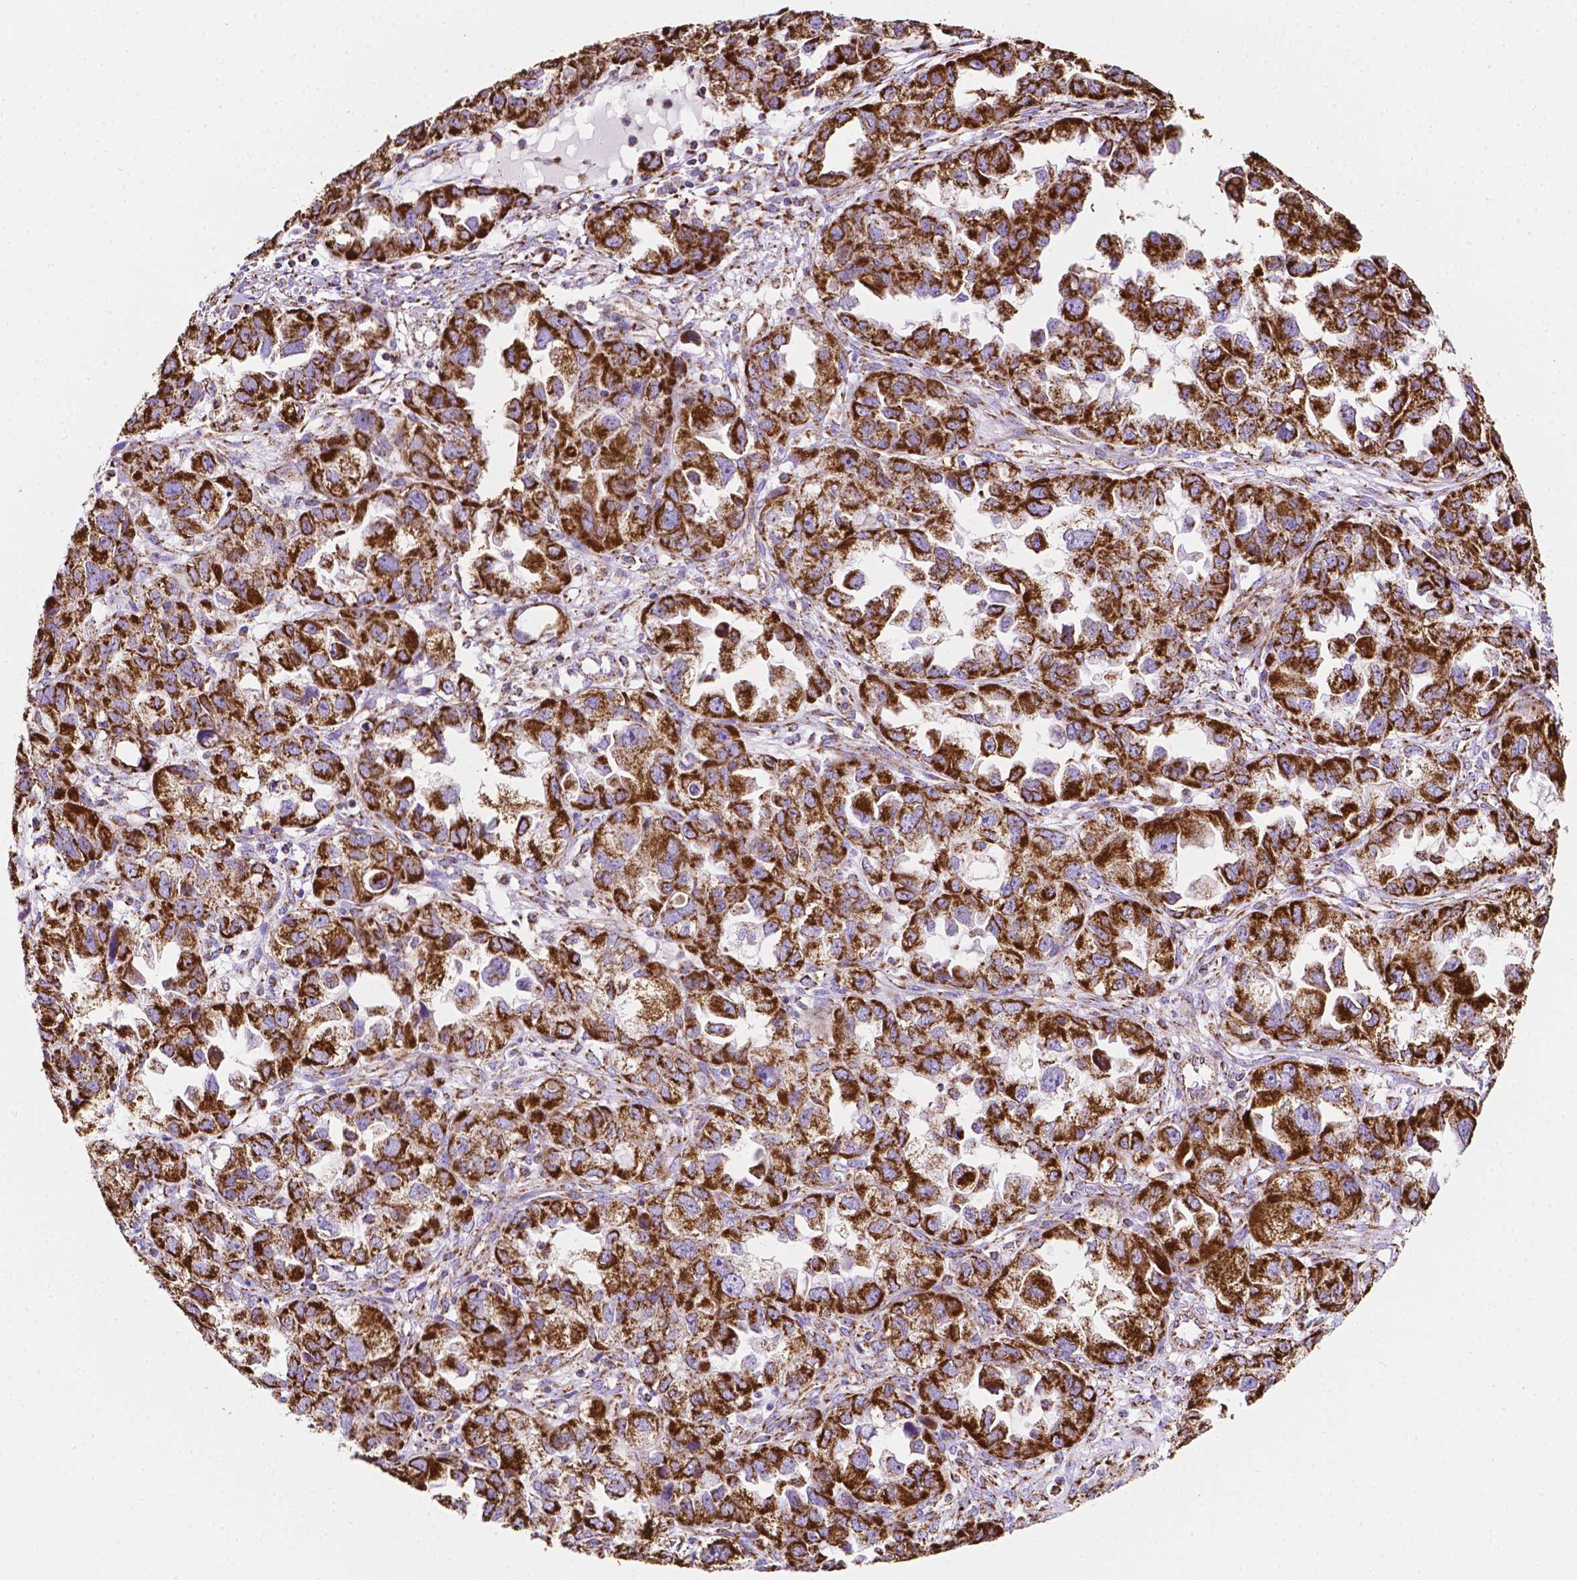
{"staining": {"intensity": "strong", "quantity": ">75%", "location": "cytoplasmic/membranous"}, "tissue": "ovarian cancer", "cell_type": "Tumor cells", "image_type": "cancer", "snomed": [{"axis": "morphology", "description": "Cystadenocarcinoma, serous, NOS"}, {"axis": "topography", "description": "Ovary"}], "caption": "Ovarian cancer (serous cystadenocarcinoma) stained for a protein reveals strong cytoplasmic/membranous positivity in tumor cells.", "gene": "RMDN3", "patient": {"sex": "female", "age": 84}}